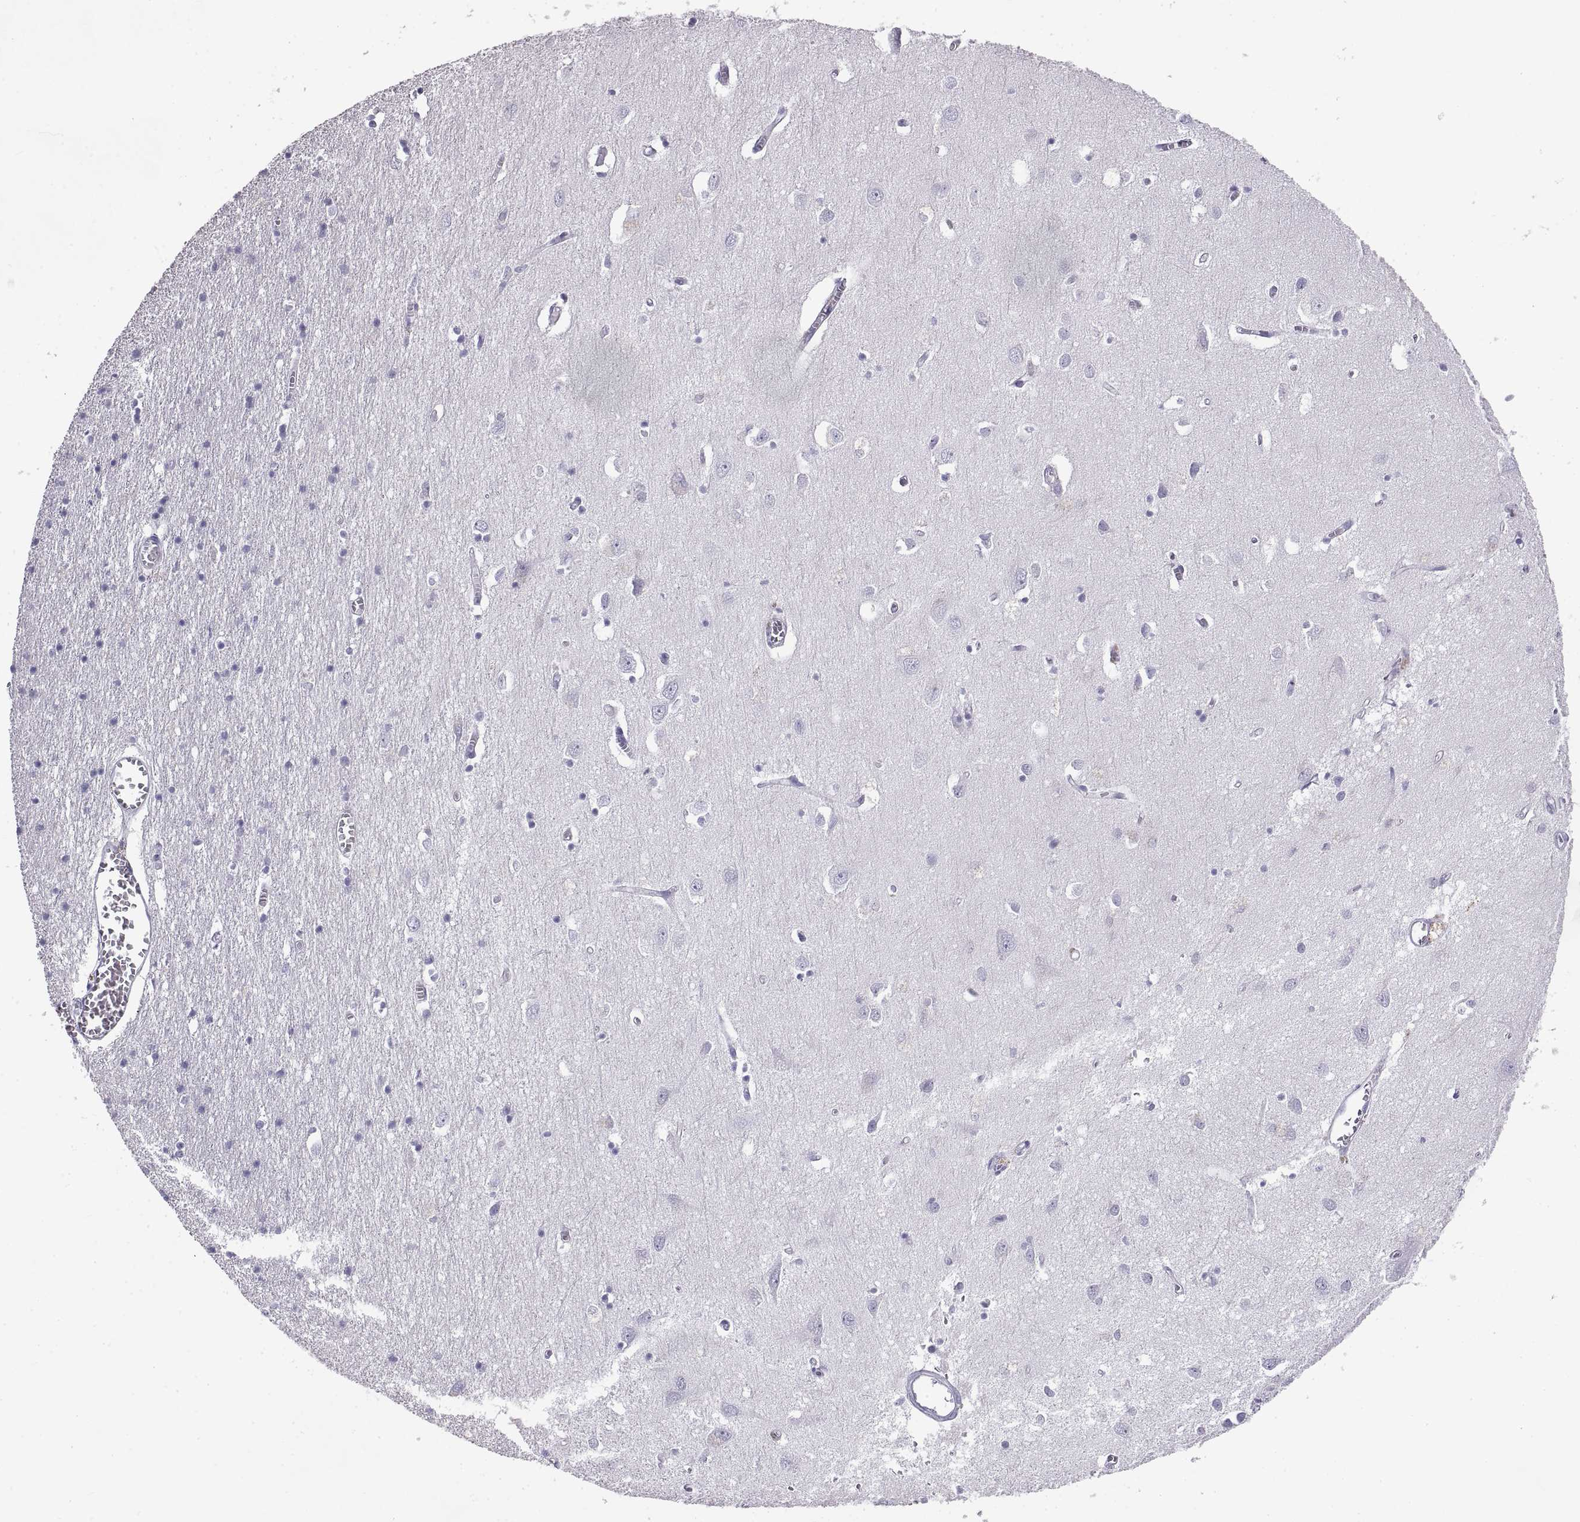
{"staining": {"intensity": "negative", "quantity": "none", "location": "none"}, "tissue": "cerebral cortex", "cell_type": "Endothelial cells", "image_type": "normal", "snomed": [{"axis": "morphology", "description": "Normal tissue, NOS"}, {"axis": "topography", "description": "Cerebral cortex"}], "caption": "Immunohistochemical staining of benign cerebral cortex demonstrates no significant positivity in endothelial cells. (Brightfield microscopy of DAB (3,3'-diaminobenzidine) immunohistochemistry (IHC) at high magnification).", "gene": "RLBP1", "patient": {"sex": "male", "age": 70}}